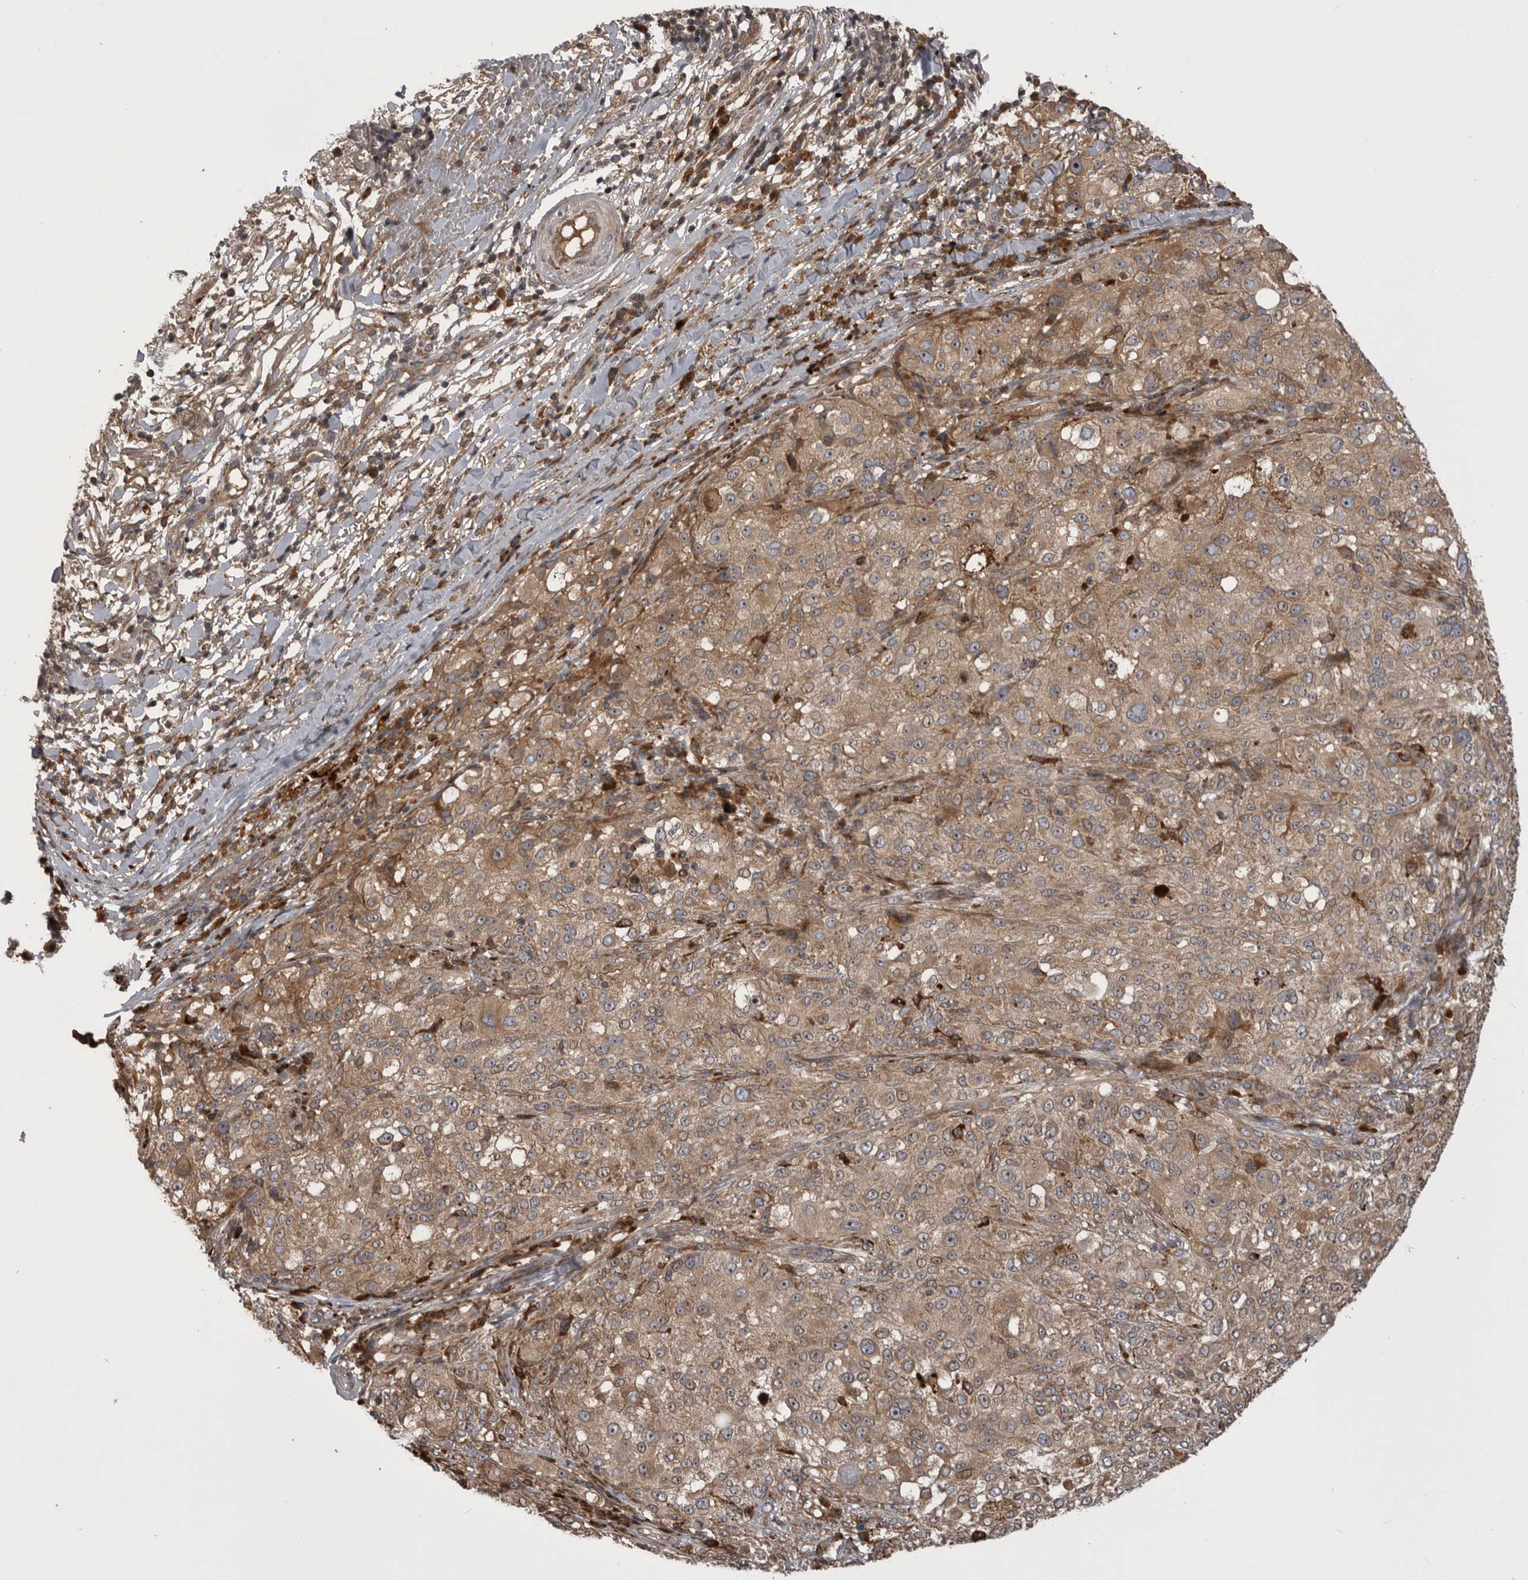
{"staining": {"intensity": "weak", "quantity": ">75%", "location": "cytoplasmic/membranous"}, "tissue": "melanoma", "cell_type": "Tumor cells", "image_type": "cancer", "snomed": [{"axis": "morphology", "description": "Necrosis, NOS"}, {"axis": "morphology", "description": "Malignant melanoma, NOS"}, {"axis": "topography", "description": "Skin"}], "caption": "A high-resolution micrograph shows IHC staining of melanoma, which exhibits weak cytoplasmic/membranous staining in approximately >75% of tumor cells.", "gene": "RAB3GAP2", "patient": {"sex": "female", "age": 87}}